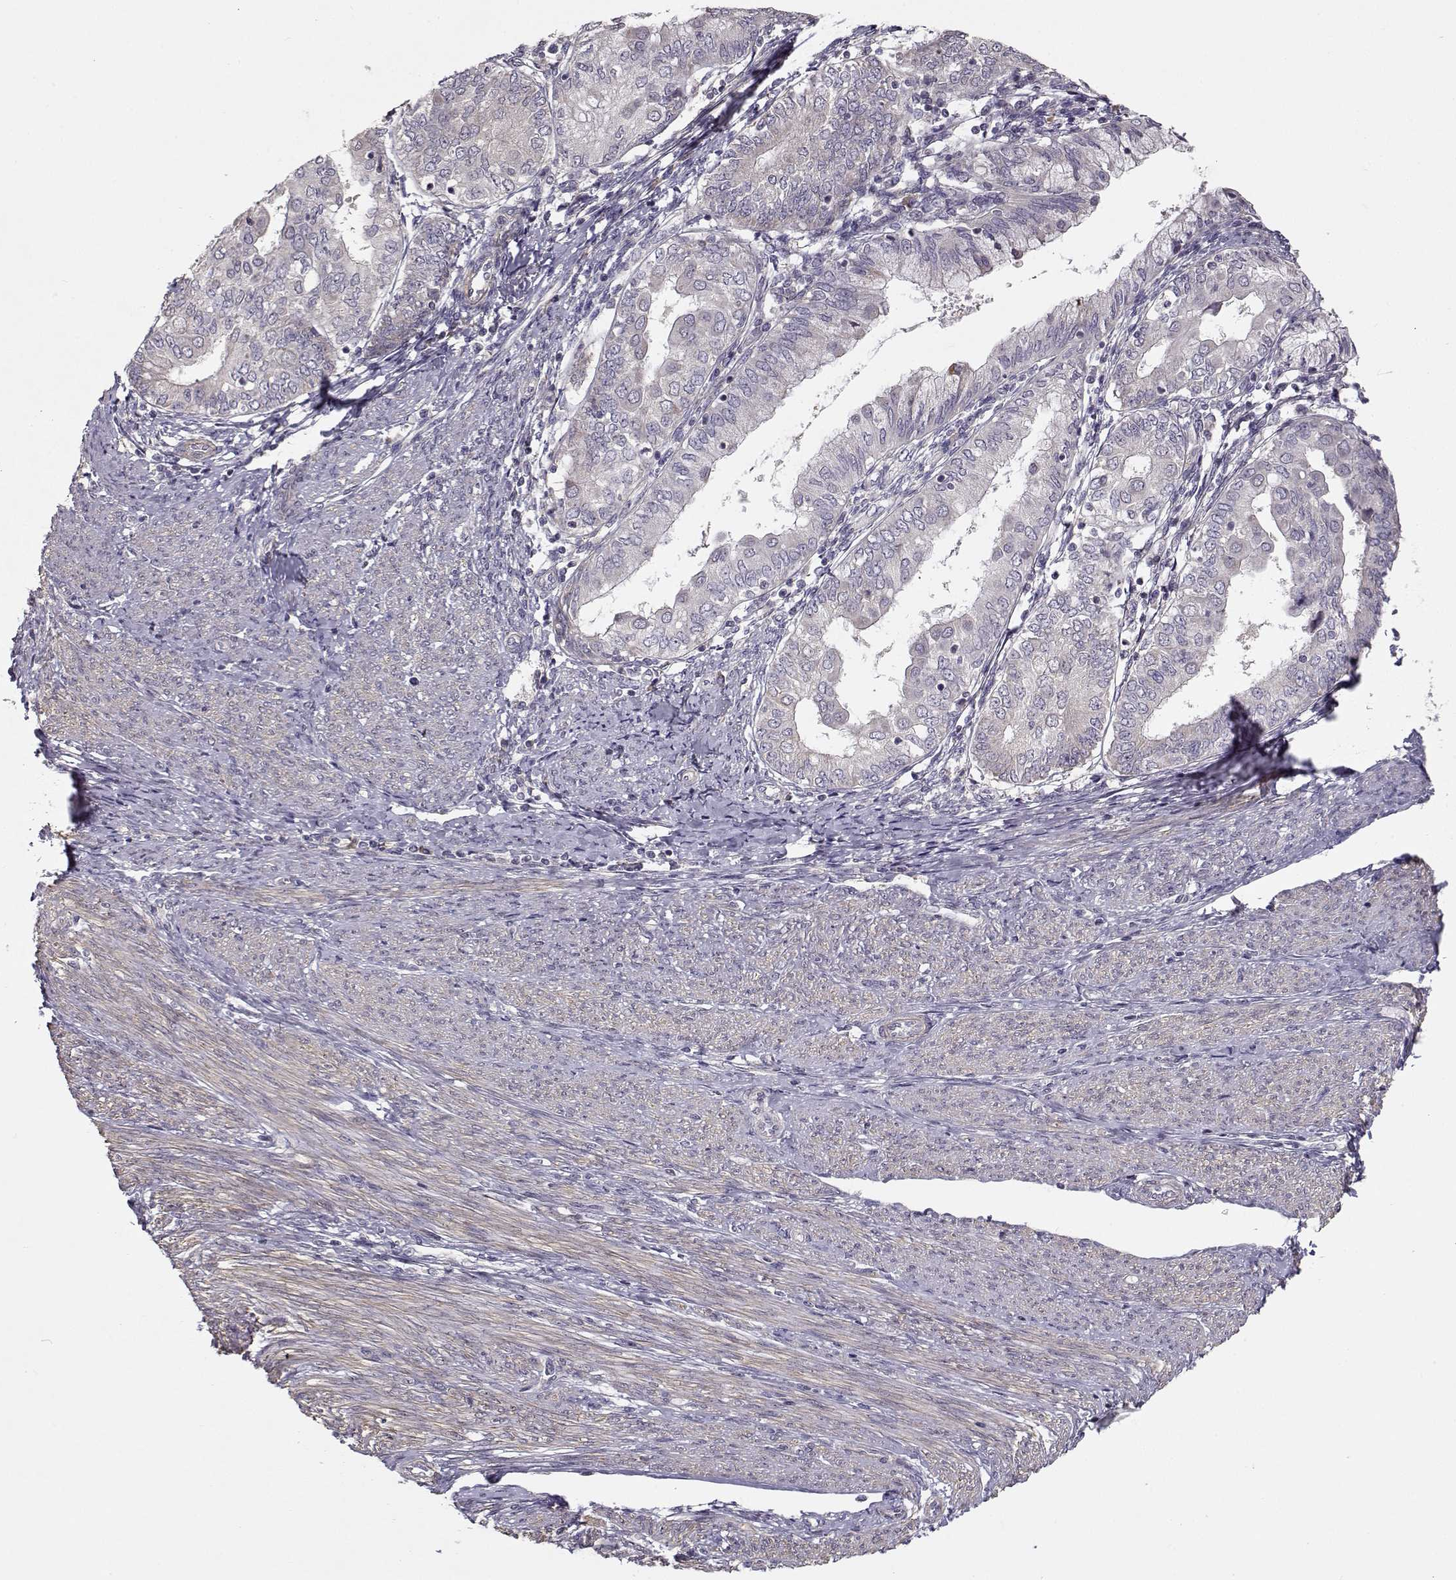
{"staining": {"intensity": "negative", "quantity": "none", "location": "none"}, "tissue": "endometrial cancer", "cell_type": "Tumor cells", "image_type": "cancer", "snomed": [{"axis": "morphology", "description": "Adenocarcinoma, NOS"}, {"axis": "topography", "description": "Endometrium"}], "caption": "An immunohistochemistry image of endometrial adenocarcinoma is shown. There is no staining in tumor cells of endometrial adenocarcinoma. The staining was performed using DAB to visualize the protein expression in brown, while the nuclei were stained in blue with hematoxylin (Magnification: 20x).", "gene": "ENTPD8", "patient": {"sex": "female", "age": 68}}